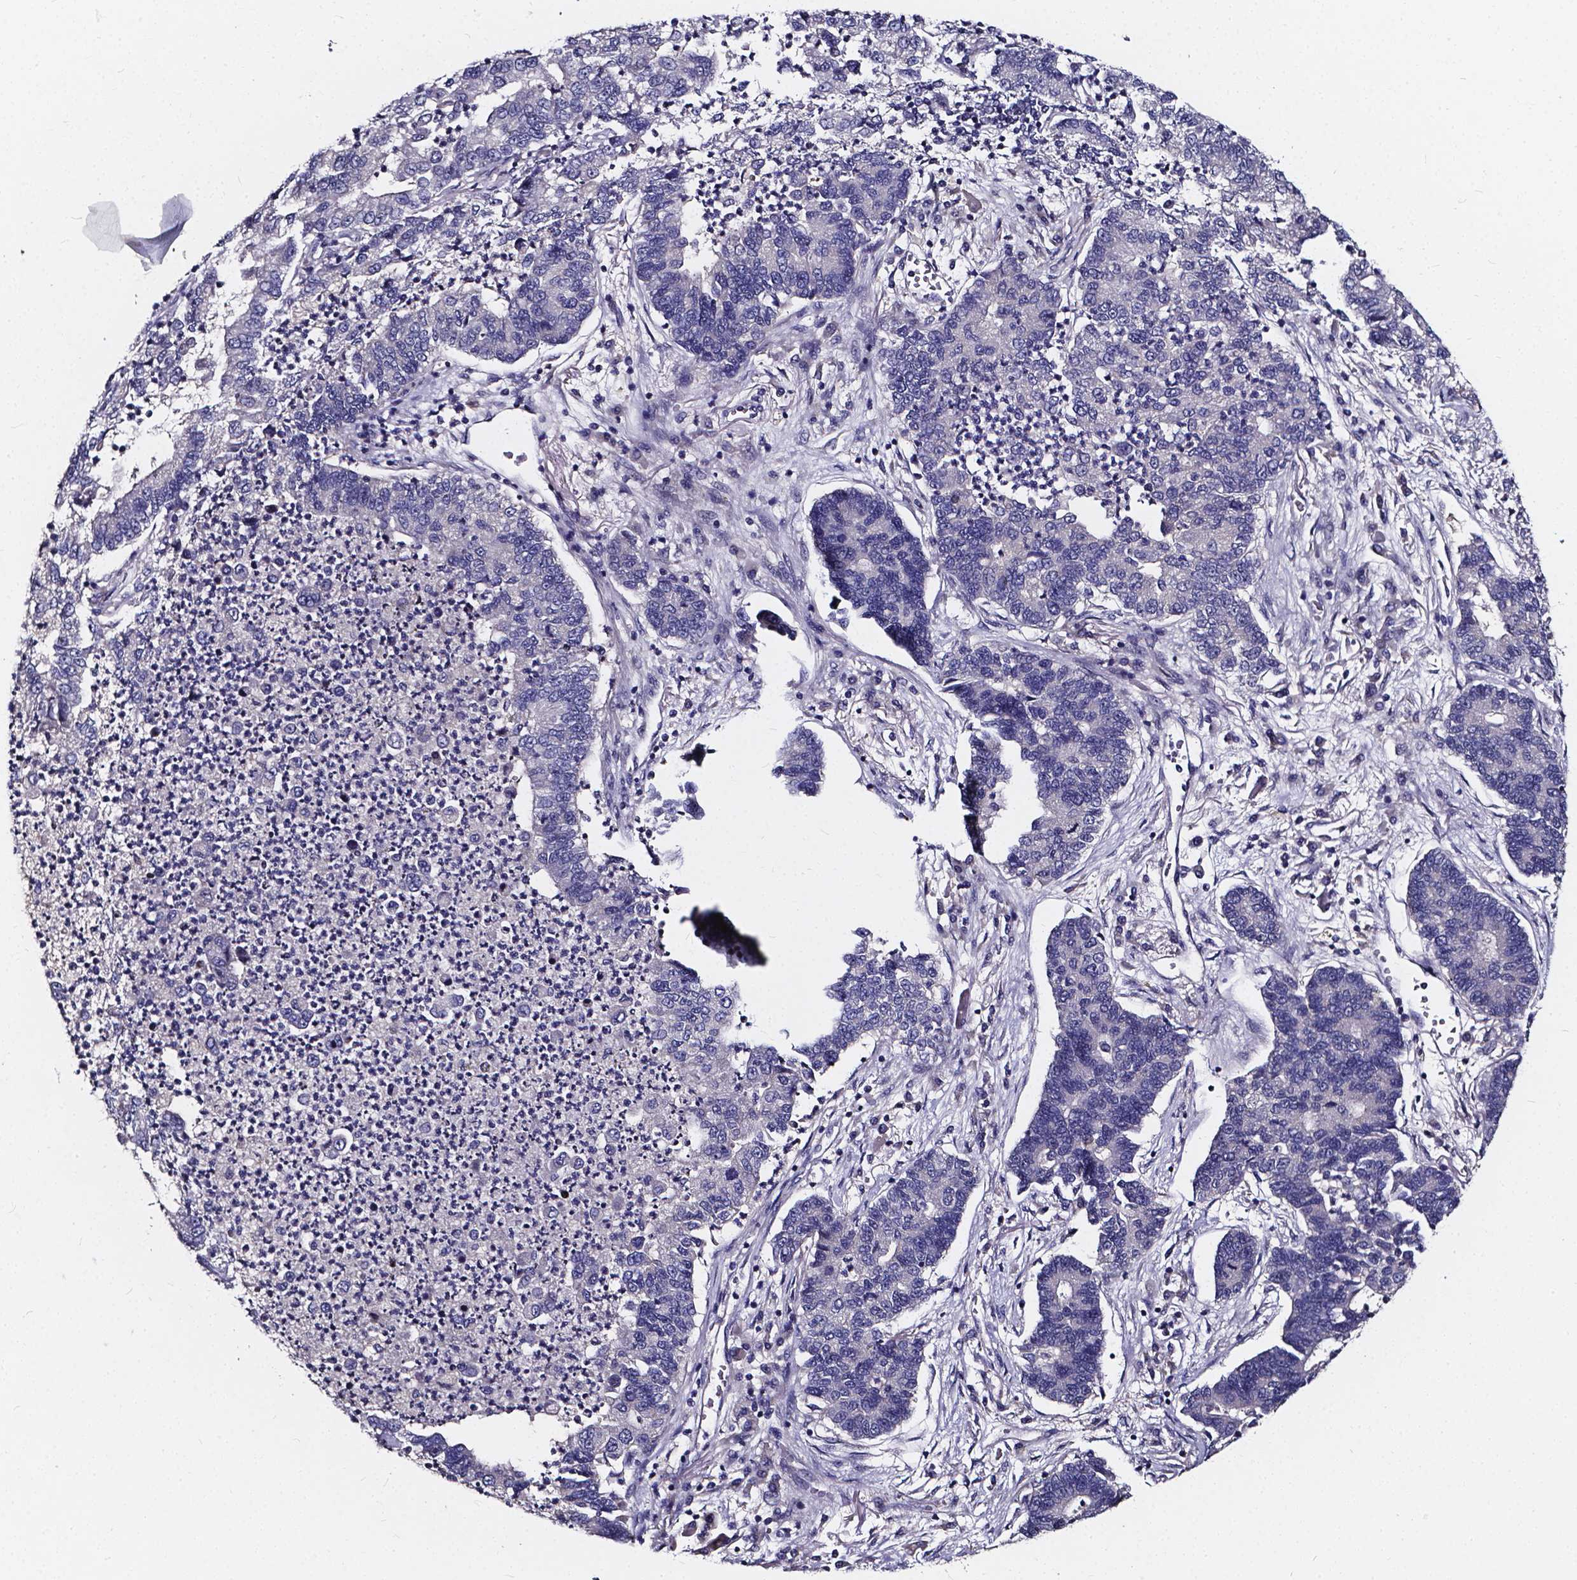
{"staining": {"intensity": "negative", "quantity": "none", "location": "none"}, "tissue": "lung cancer", "cell_type": "Tumor cells", "image_type": "cancer", "snomed": [{"axis": "morphology", "description": "Adenocarcinoma, NOS"}, {"axis": "topography", "description": "Lung"}], "caption": "This is an IHC micrograph of adenocarcinoma (lung). There is no staining in tumor cells.", "gene": "SOWAHA", "patient": {"sex": "female", "age": 57}}